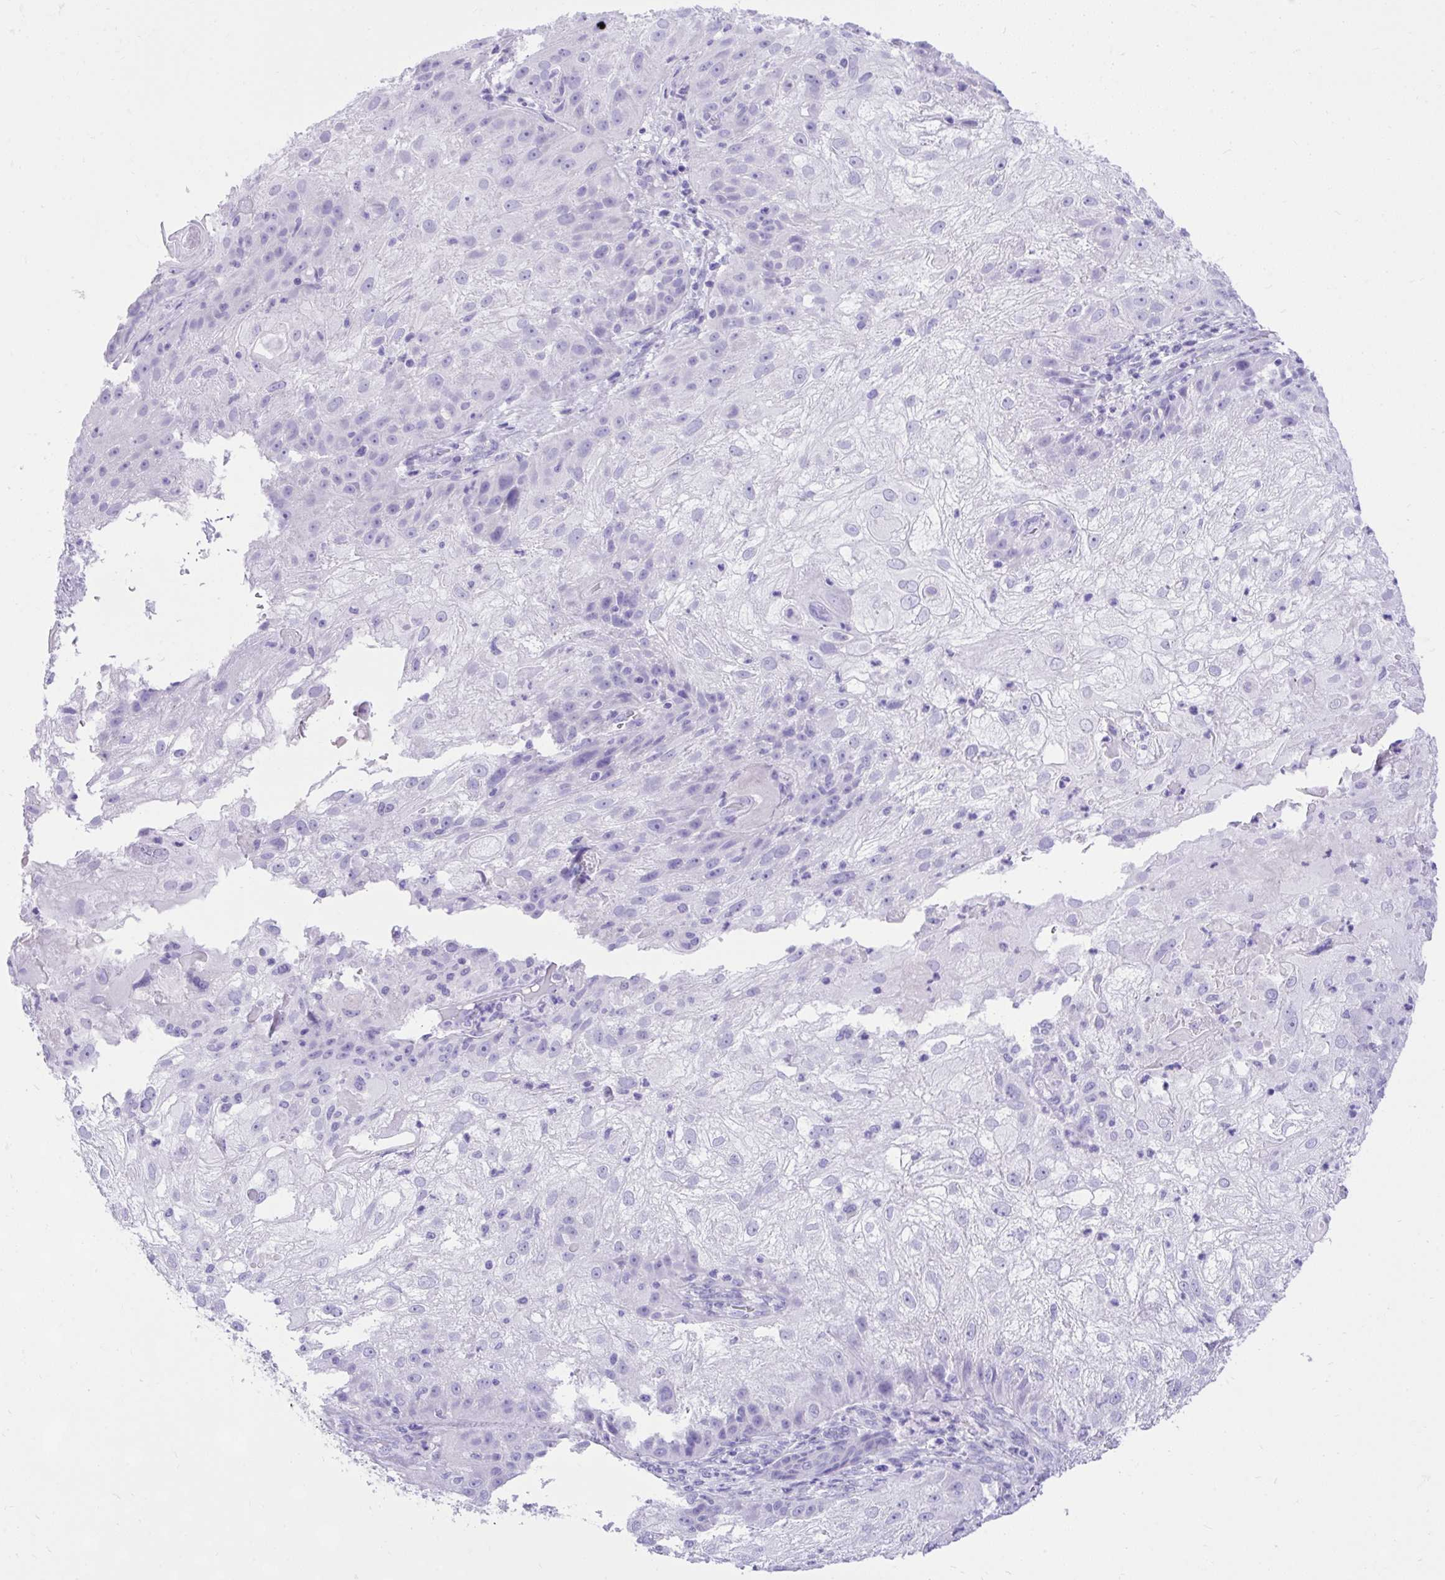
{"staining": {"intensity": "negative", "quantity": "none", "location": "none"}, "tissue": "skin cancer", "cell_type": "Tumor cells", "image_type": "cancer", "snomed": [{"axis": "morphology", "description": "Normal tissue, NOS"}, {"axis": "morphology", "description": "Squamous cell carcinoma, NOS"}, {"axis": "topography", "description": "Skin"}], "caption": "Skin cancer (squamous cell carcinoma) stained for a protein using immunohistochemistry exhibits no expression tumor cells.", "gene": "KCNN4", "patient": {"sex": "female", "age": 83}}